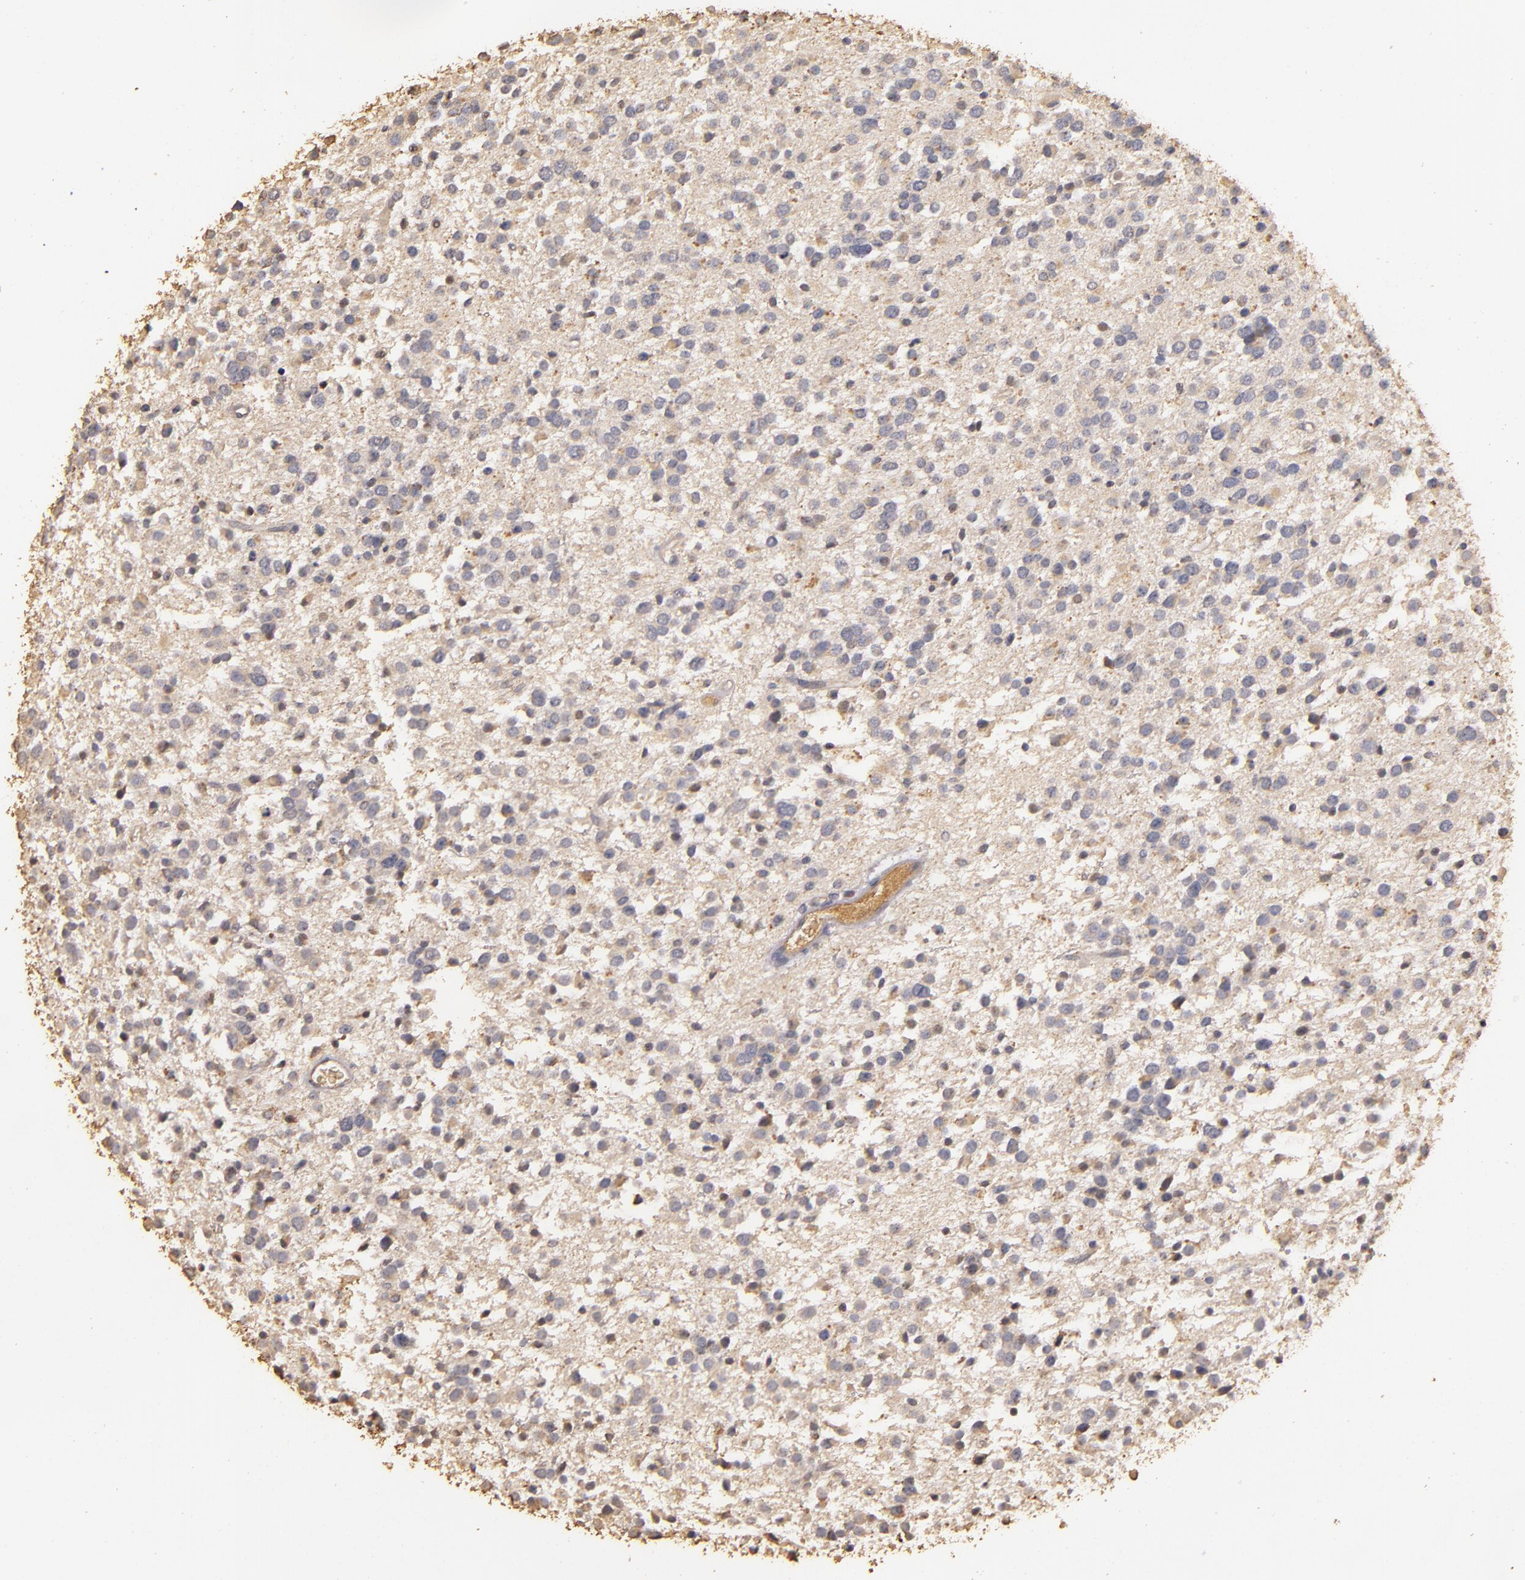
{"staining": {"intensity": "negative", "quantity": "none", "location": "none"}, "tissue": "glioma", "cell_type": "Tumor cells", "image_type": "cancer", "snomed": [{"axis": "morphology", "description": "Glioma, malignant, Low grade"}, {"axis": "topography", "description": "Brain"}], "caption": "Immunohistochemistry (IHC) of human glioma exhibits no expression in tumor cells.", "gene": "BCL2L13", "patient": {"sex": "female", "age": 36}}